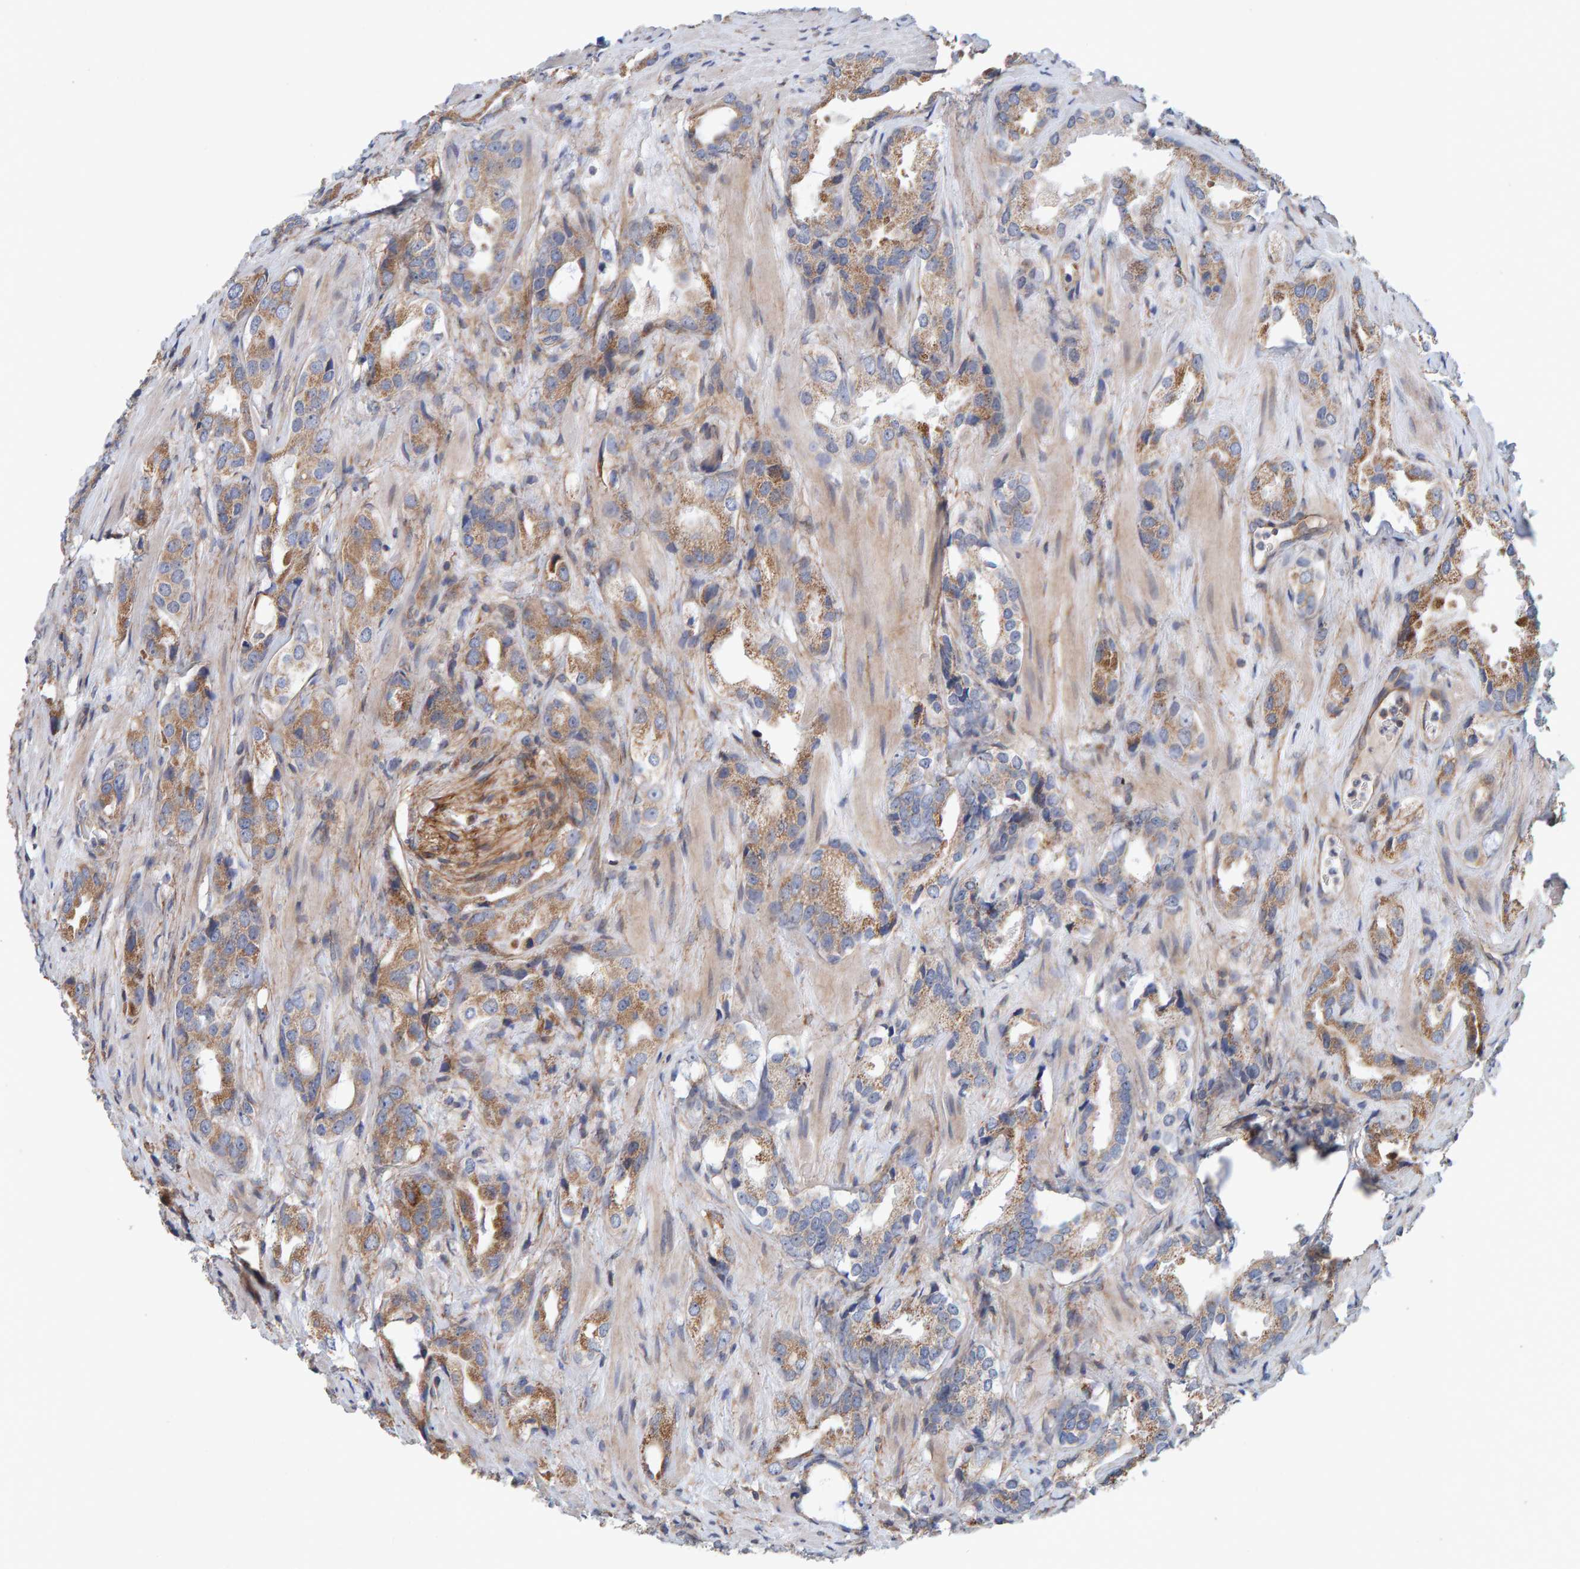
{"staining": {"intensity": "moderate", "quantity": ">75%", "location": "cytoplasmic/membranous"}, "tissue": "prostate cancer", "cell_type": "Tumor cells", "image_type": "cancer", "snomed": [{"axis": "morphology", "description": "Adenocarcinoma, High grade"}, {"axis": "topography", "description": "Prostate"}], "caption": "There is medium levels of moderate cytoplasmic/membranous staining in tumor cells of prostate cancer, as demonstrated by immunohistochemical staining (brown color).", "gene": "RGP1", "patient": {"sex": "male", "age": 63}}